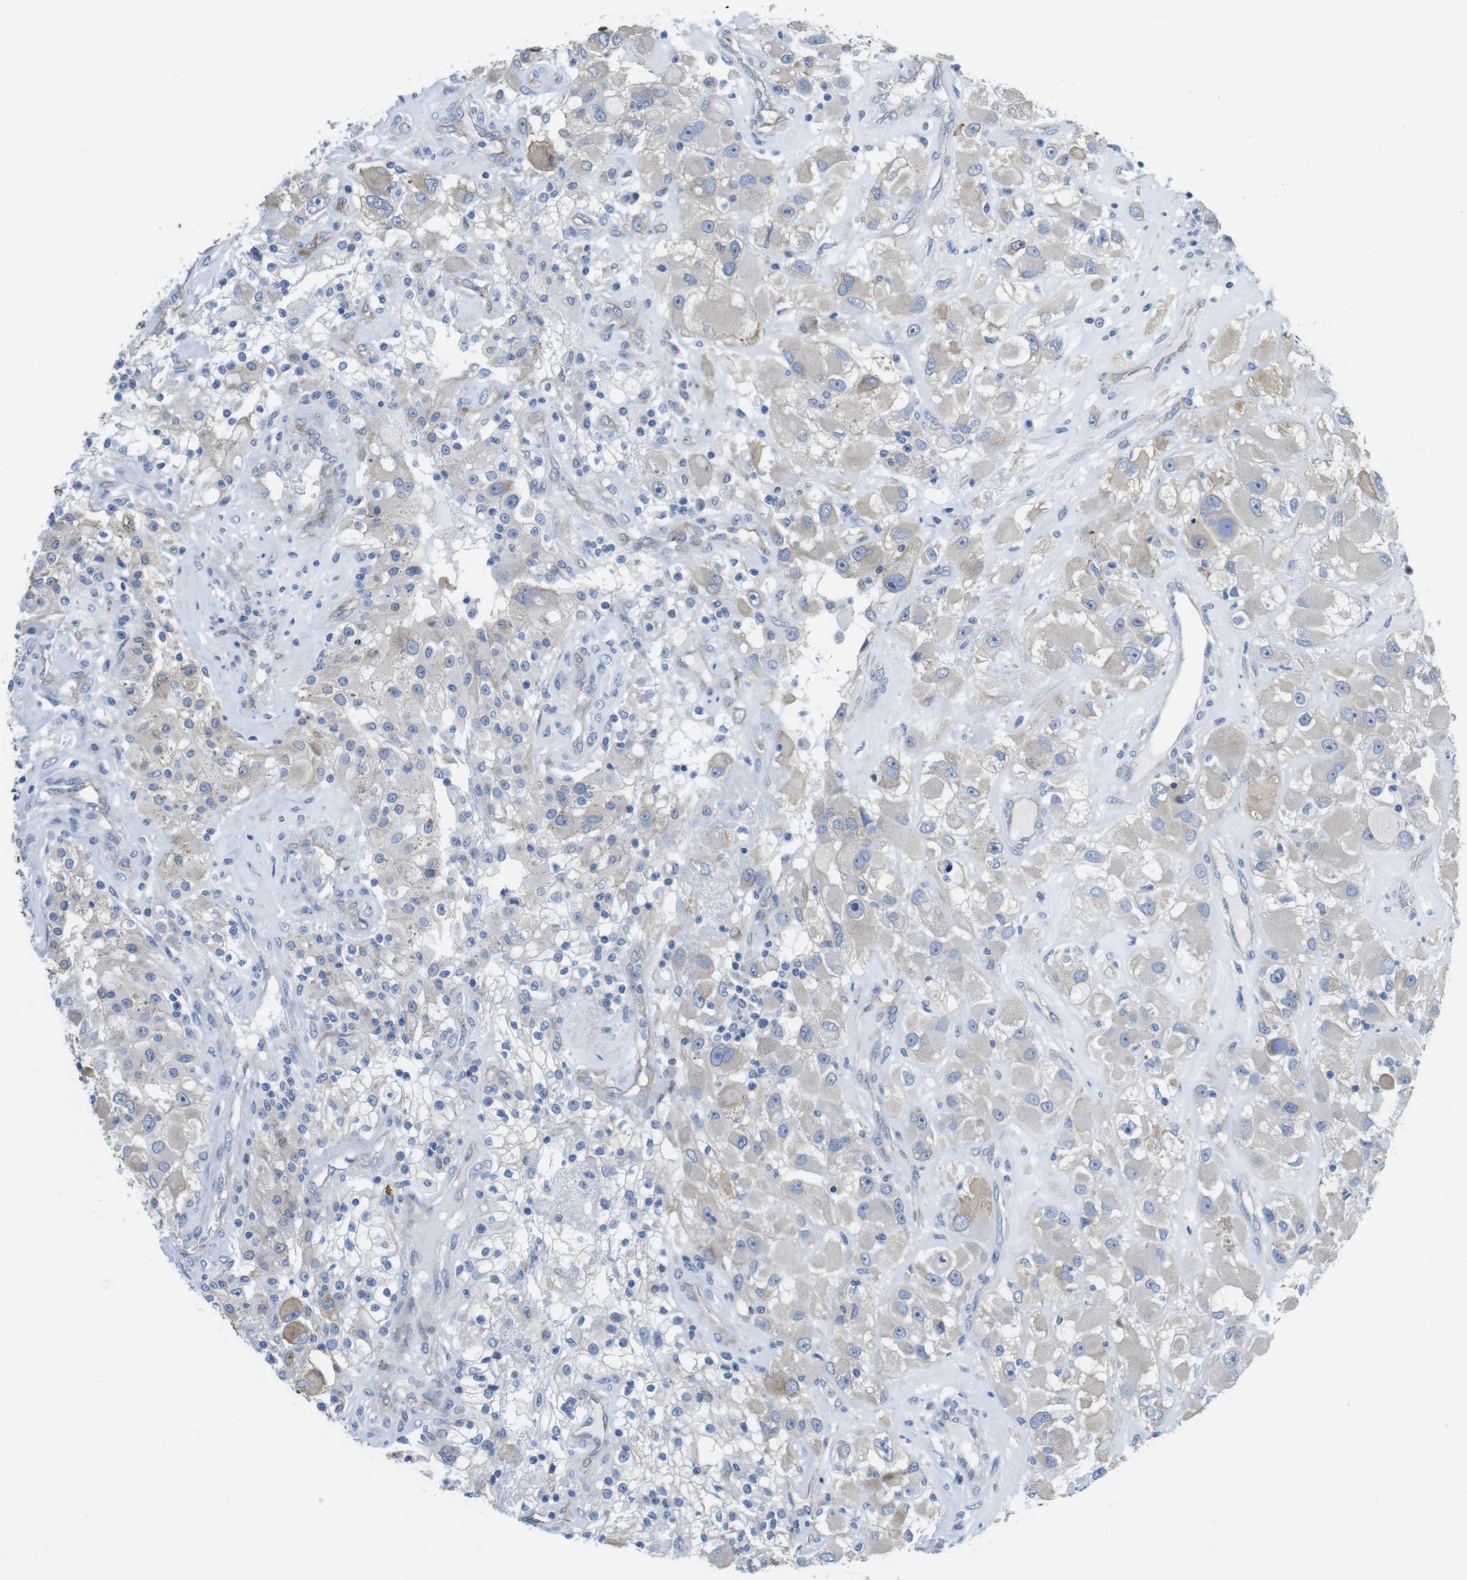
{"staining": {"intensity": "negative", "quantity": "none", "location": "none"}, "tissue": "renal cancer", "cell_type": "Tumor cells", "image_type": "cancer", "snomed": [{"axis": "morphology", "description": "Adenocarcinoma, NOS"}, {"axis": "topography", "description": "Kidney"}], "caption": "Immunohistochemical staining of renal cancer displays no significant staining in tumor cells.", "gene": "CDH8", "patient": {"sex": "female", "age": 52}}